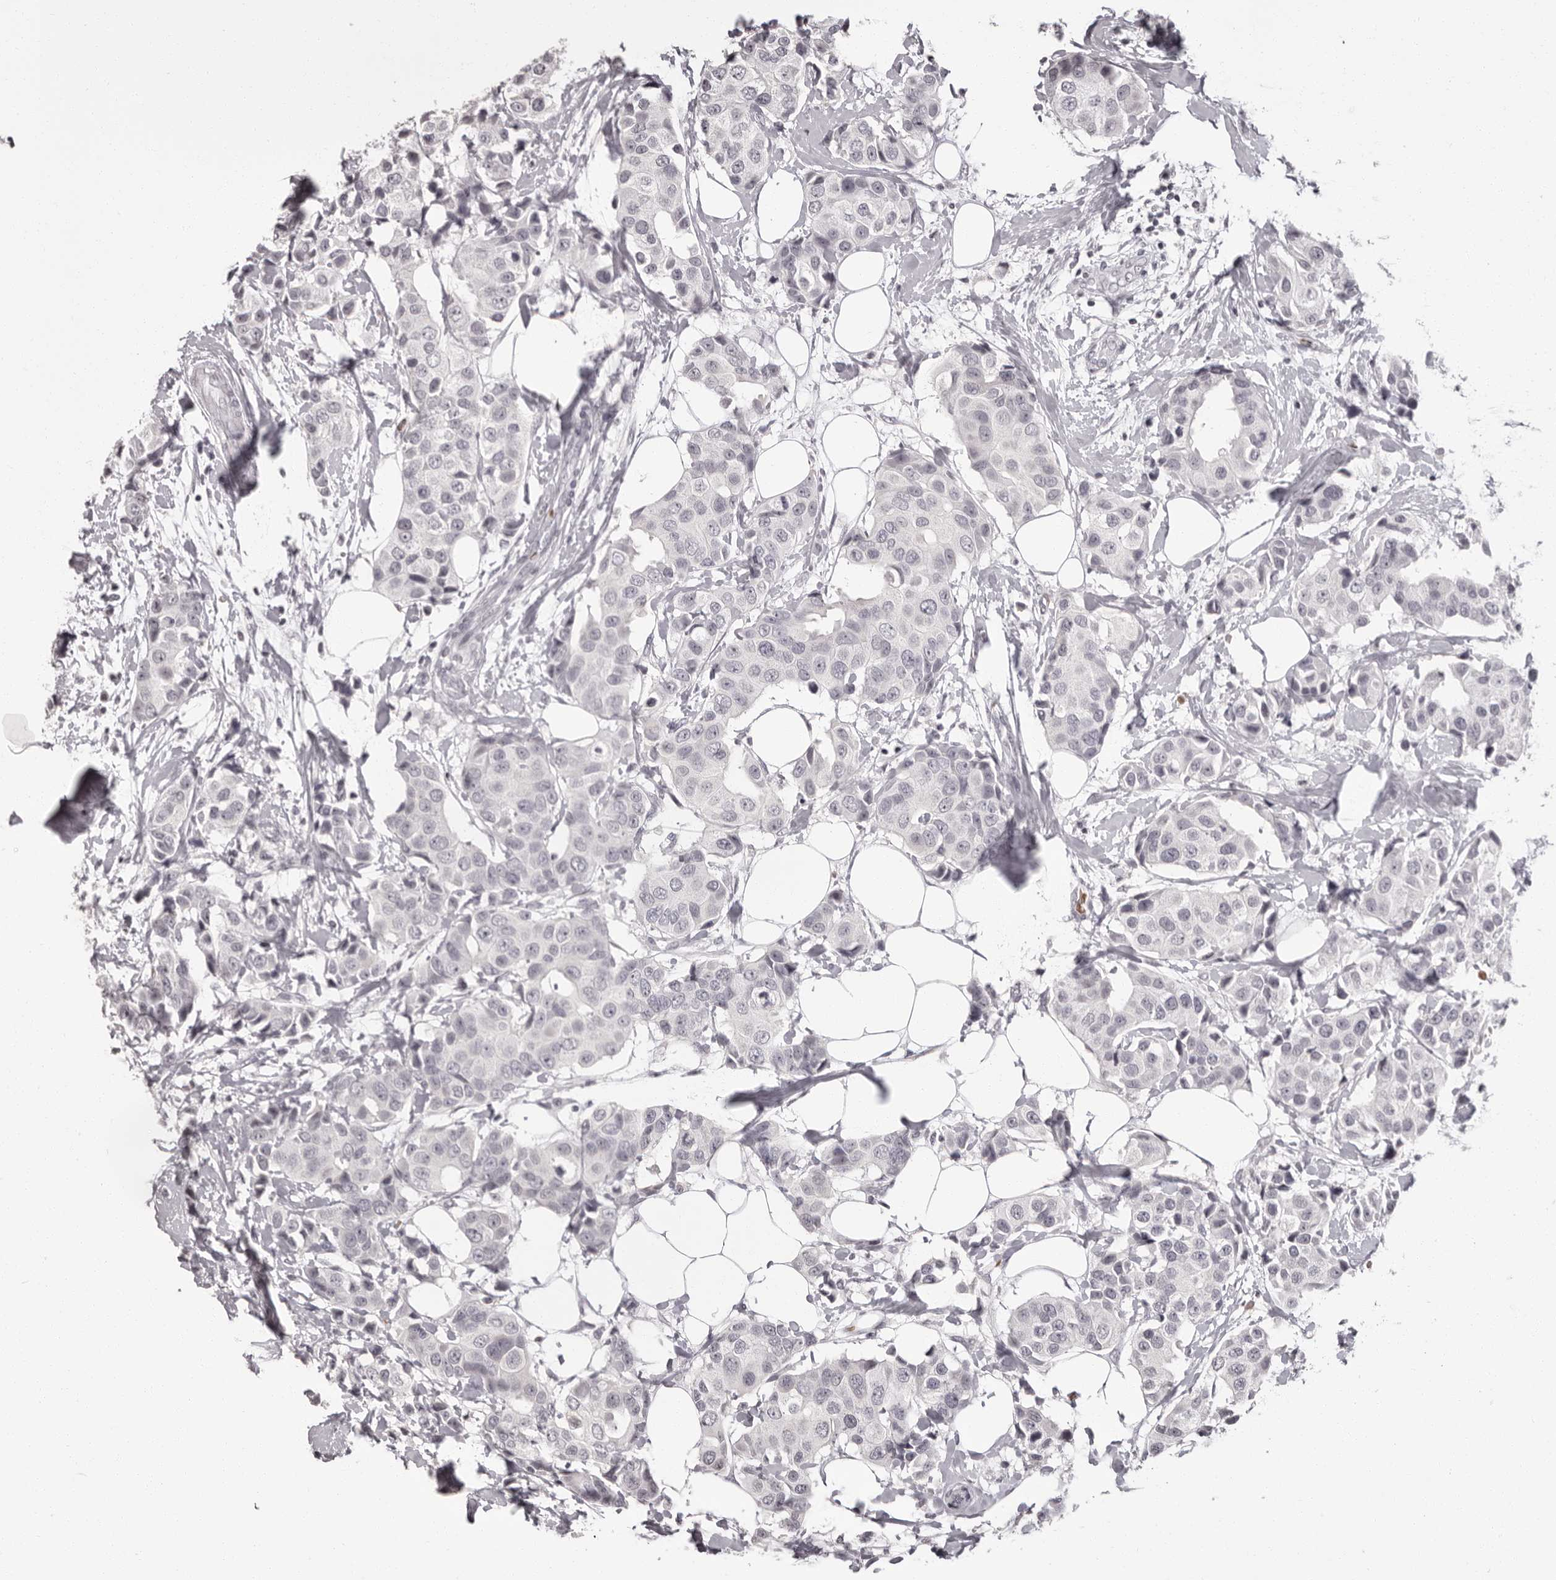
{"staining": {"intensity": "negative", "quantity": "none", "location": "none"}, "tissue": "breast cancer", "cell_type": "Tumor cells", "image_type": "cancer", "snomed": [{"axis": "morphology", "description": "Normal tissue, NOS"}, {"axis": "morphology", "description": "Duct carcinoma"}, {"axis": "topography", "description": "Breast"}], "caption": "Tumor cells show no significant expression in breast infiltrating ductal carcinoma.", "gene": "C8orf74", "patient": {"sex": "female", "age": 39}}